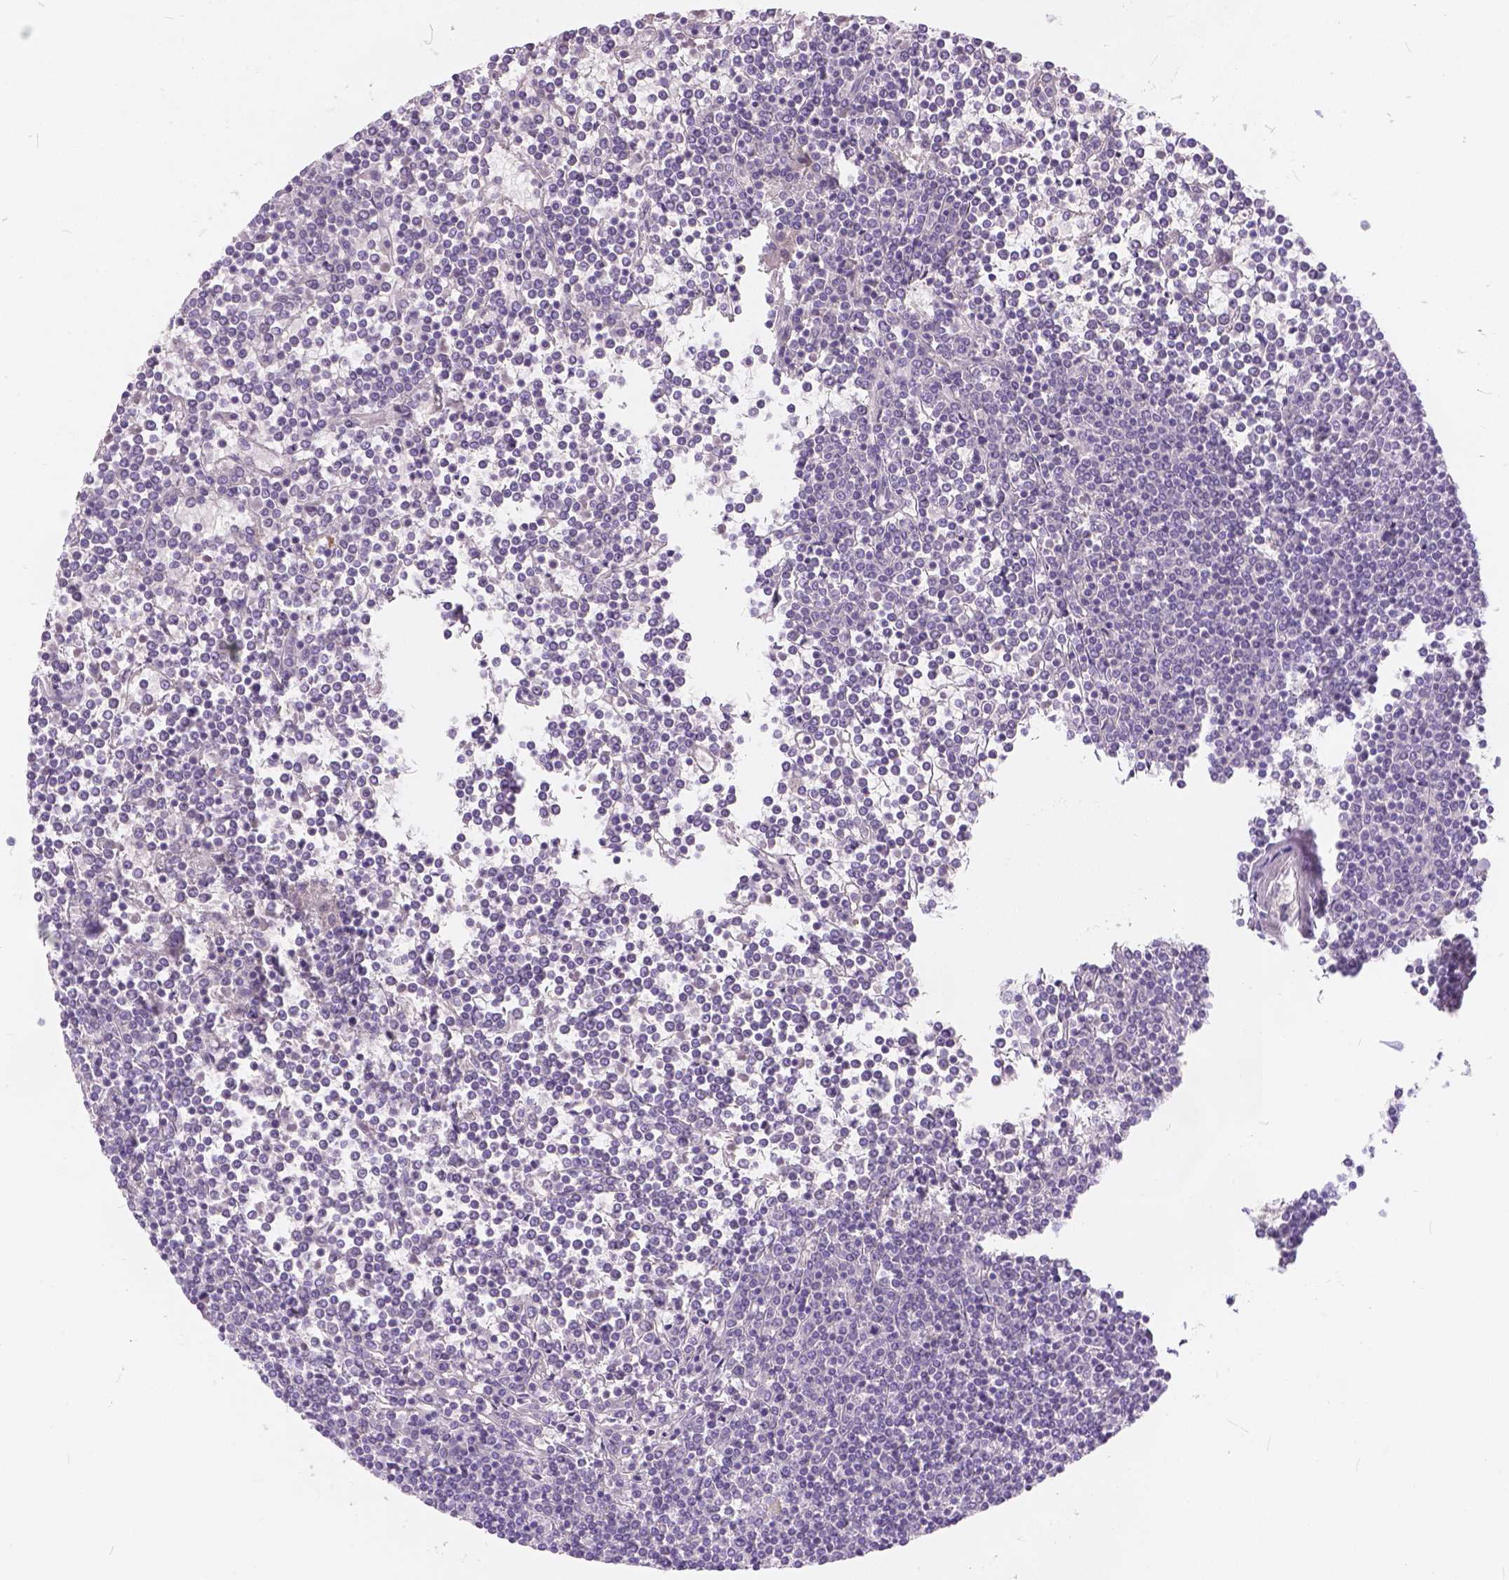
{"staining": {"intensity": "negative", "quantity": "none", "location": "none"}, "tissue": "lymphoma", "cell_type": "Tumor cells", "image_type": "cancer", "snomed": [{"axis": "morphology", "description": "Malignant lymphoma, non-Hodgkin's type, Low grade"}, {"axis": "topography", "description": "Spleen"}], "caption": "The image demonstrates no staining of tumor cells in lymphoma.", "gene": "PEX11G", "patient": {"sex": "female", "age": 19}}